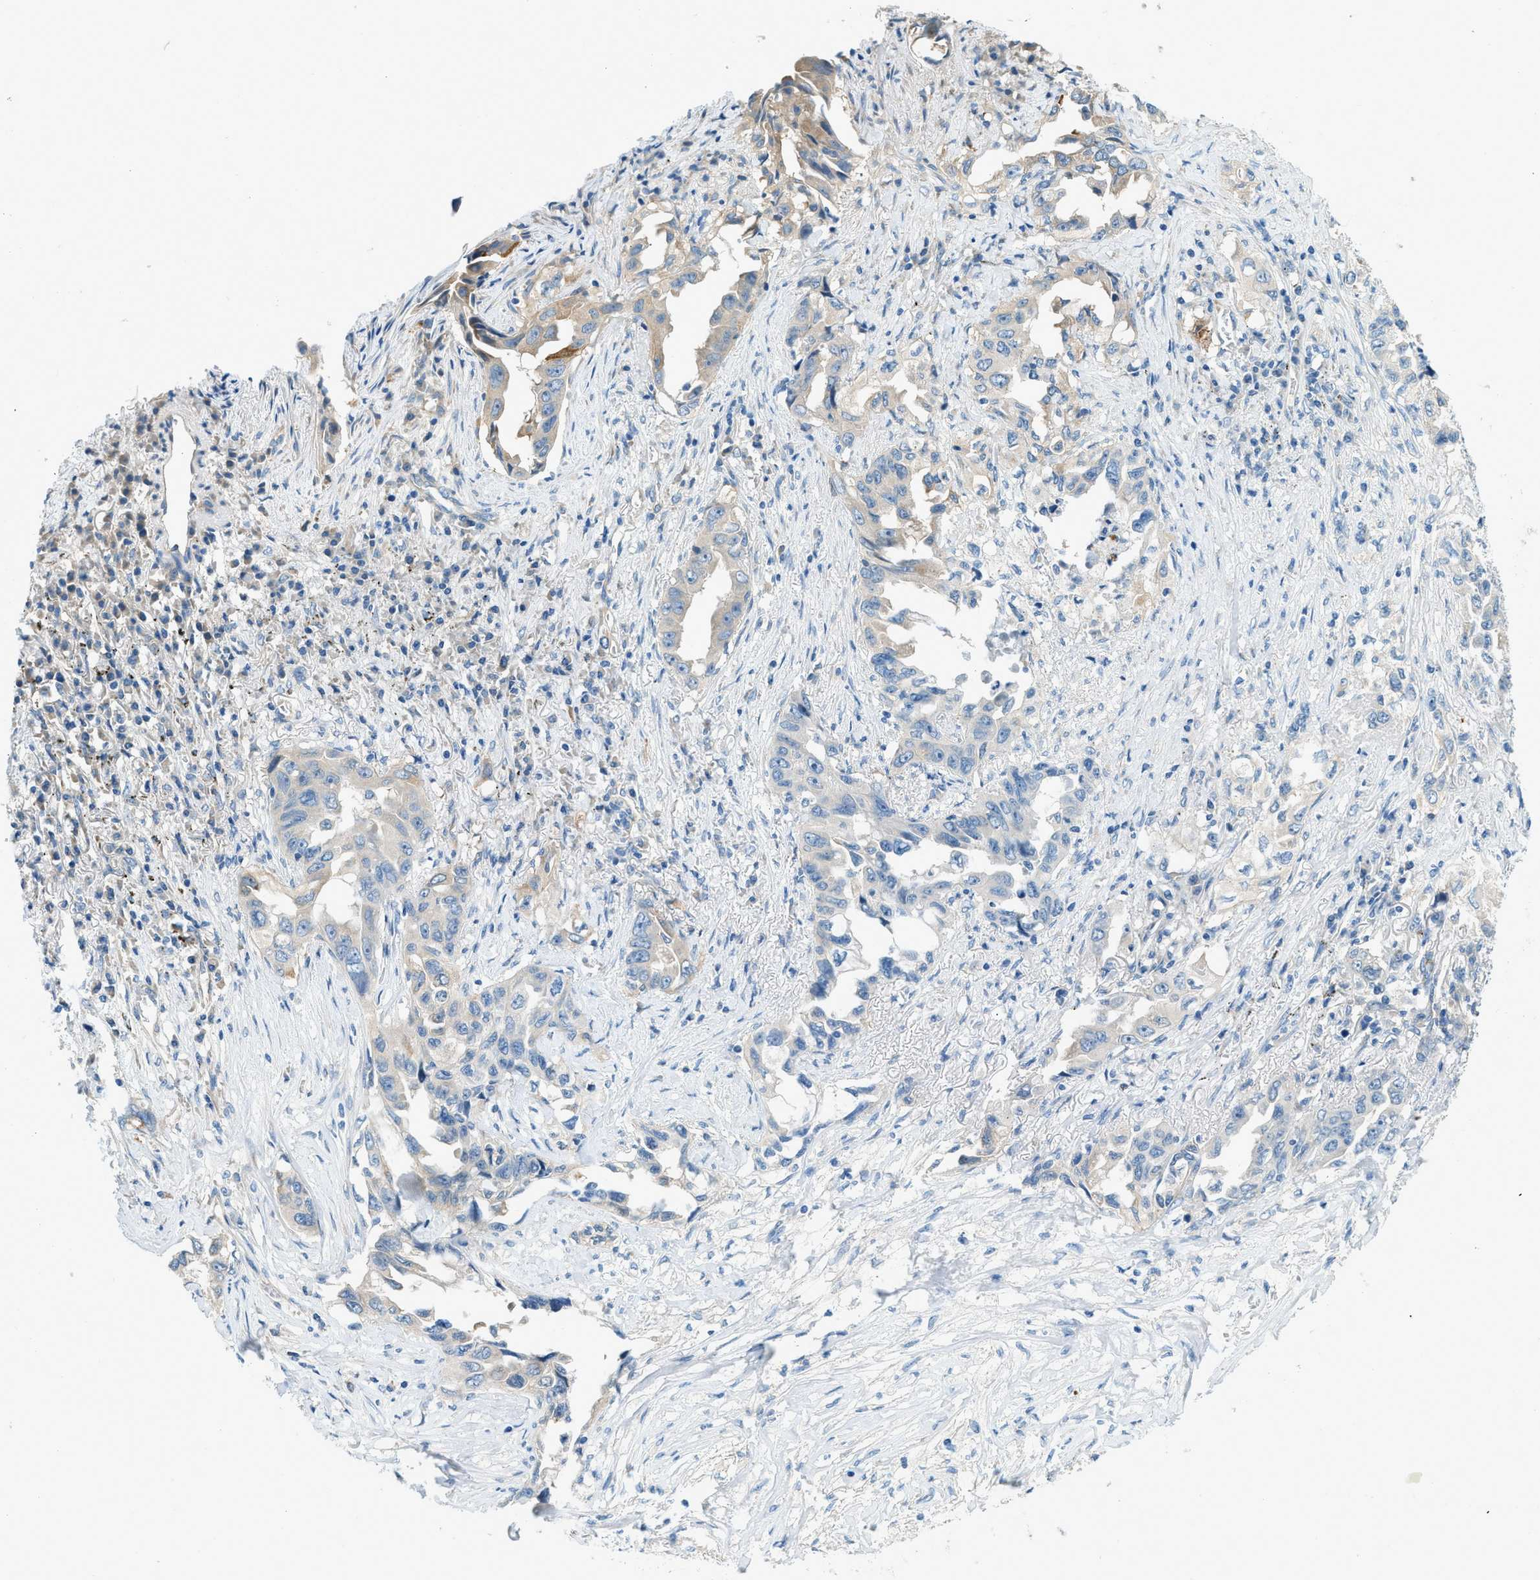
{"staining": {"intensity": "weak", "quantity": "<25%", "location": "cytoplasmic/membranous"}, "tissue": "lung cancer", "cell_type": "Tumor cells", "image_type": "cancer", "snomed": [{"axis": "morphology", "description": "Adenocarcinoma, NOS"}, {"axis": "topography", "description": "Lung"}], "caption": "Tumor cells are negative for brown protein staining in adenocarcinoma (lung).", "gene": "ZNF367", "patient": {"sex": "female", "age": 51}}